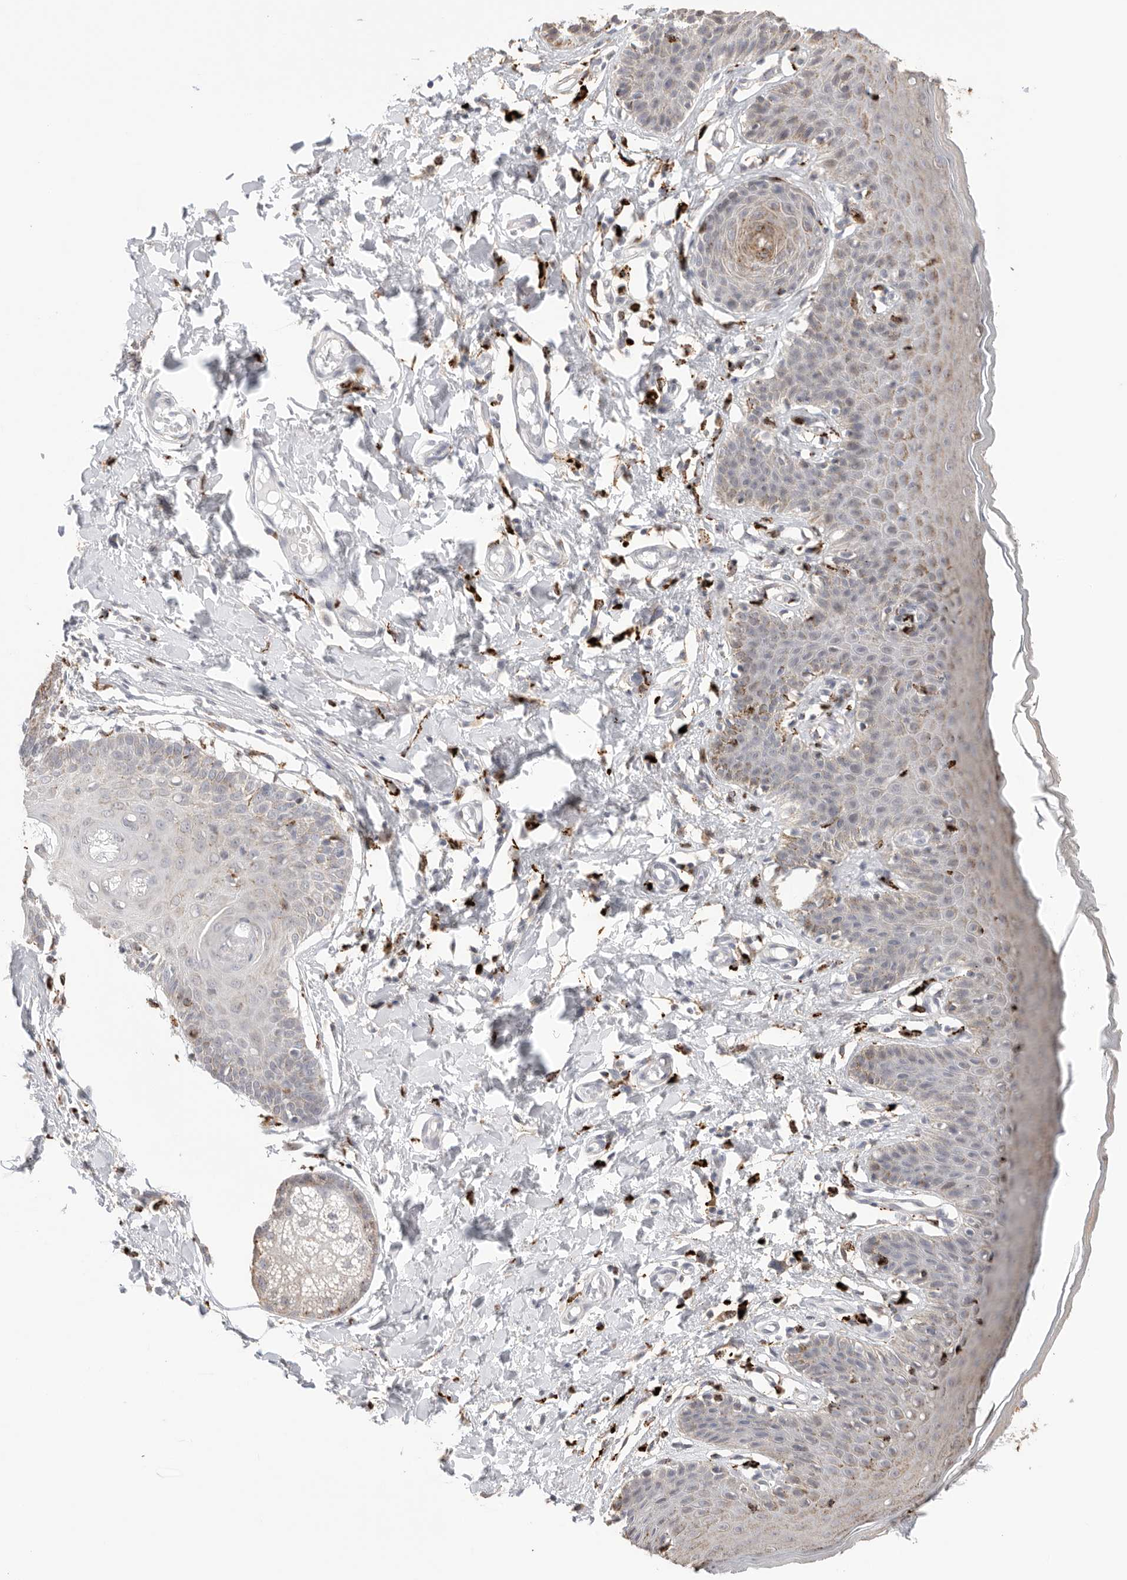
{"staining": {"intensity": "moderate", "quantity": "<25%", "location": "cytoplasmic/membranous"}, "tissue": "skin", "cell_type": "Epidermal cells", "image_type": "normal", "snomed": [{"axis": "morphology", "description": "Normal tissue, NOS"}, {"axis": "topography", "description": "Vulva"}], "caption": "Brown immunohistochemical staining in normal human skin displays moderate cytoplasmic/membranous expression in about <25% of epidermal cells.", "gene": "GGH", "patient": {"sex": "female", "age": 66}}